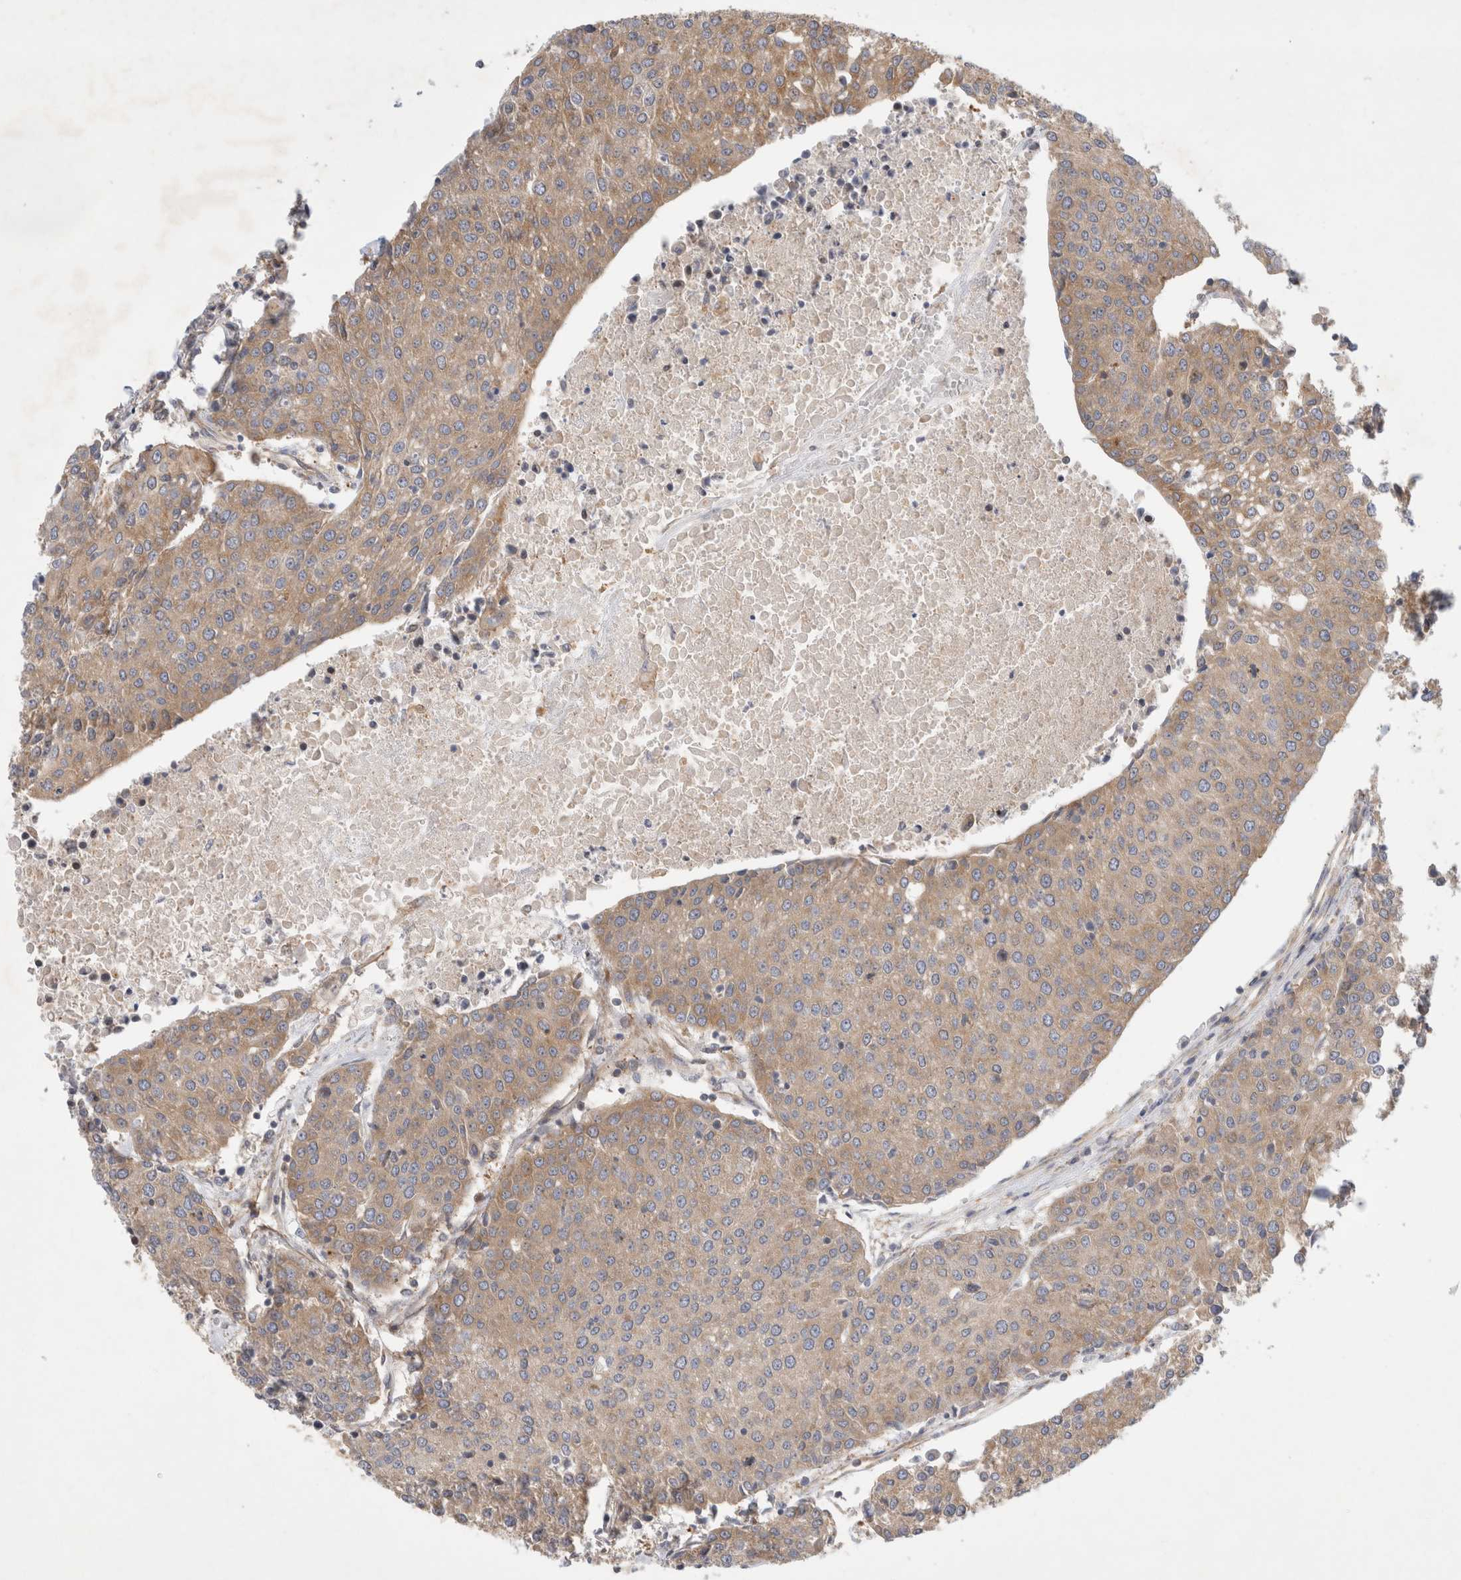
{"staining": {"intensity": "weak", "quantity": ">75%", "location": "cytoplasmic/membranous"}, "tissue": "urothelial cancer", "cell_type": "Tumor cells", "image_type": "cancer", "snomed": [{"axis": "morphology", "description": "Urothelial carcinoma, High grade"}, {"axis": "topography", "description": "Urinary bladder"}], "caption": "Immunohistochemical staining of high-grade urothelial carcinoma demonstrates low levels of weak cytoplasmic/membranous expression in about >75% of tumor cells. (DAB (3,3'-diaminobenzidine) IHC, brown staining for protein, blue staining for nuclei).", "gene": "GPR150", "patient": {"sex": "female", "age": 85}}